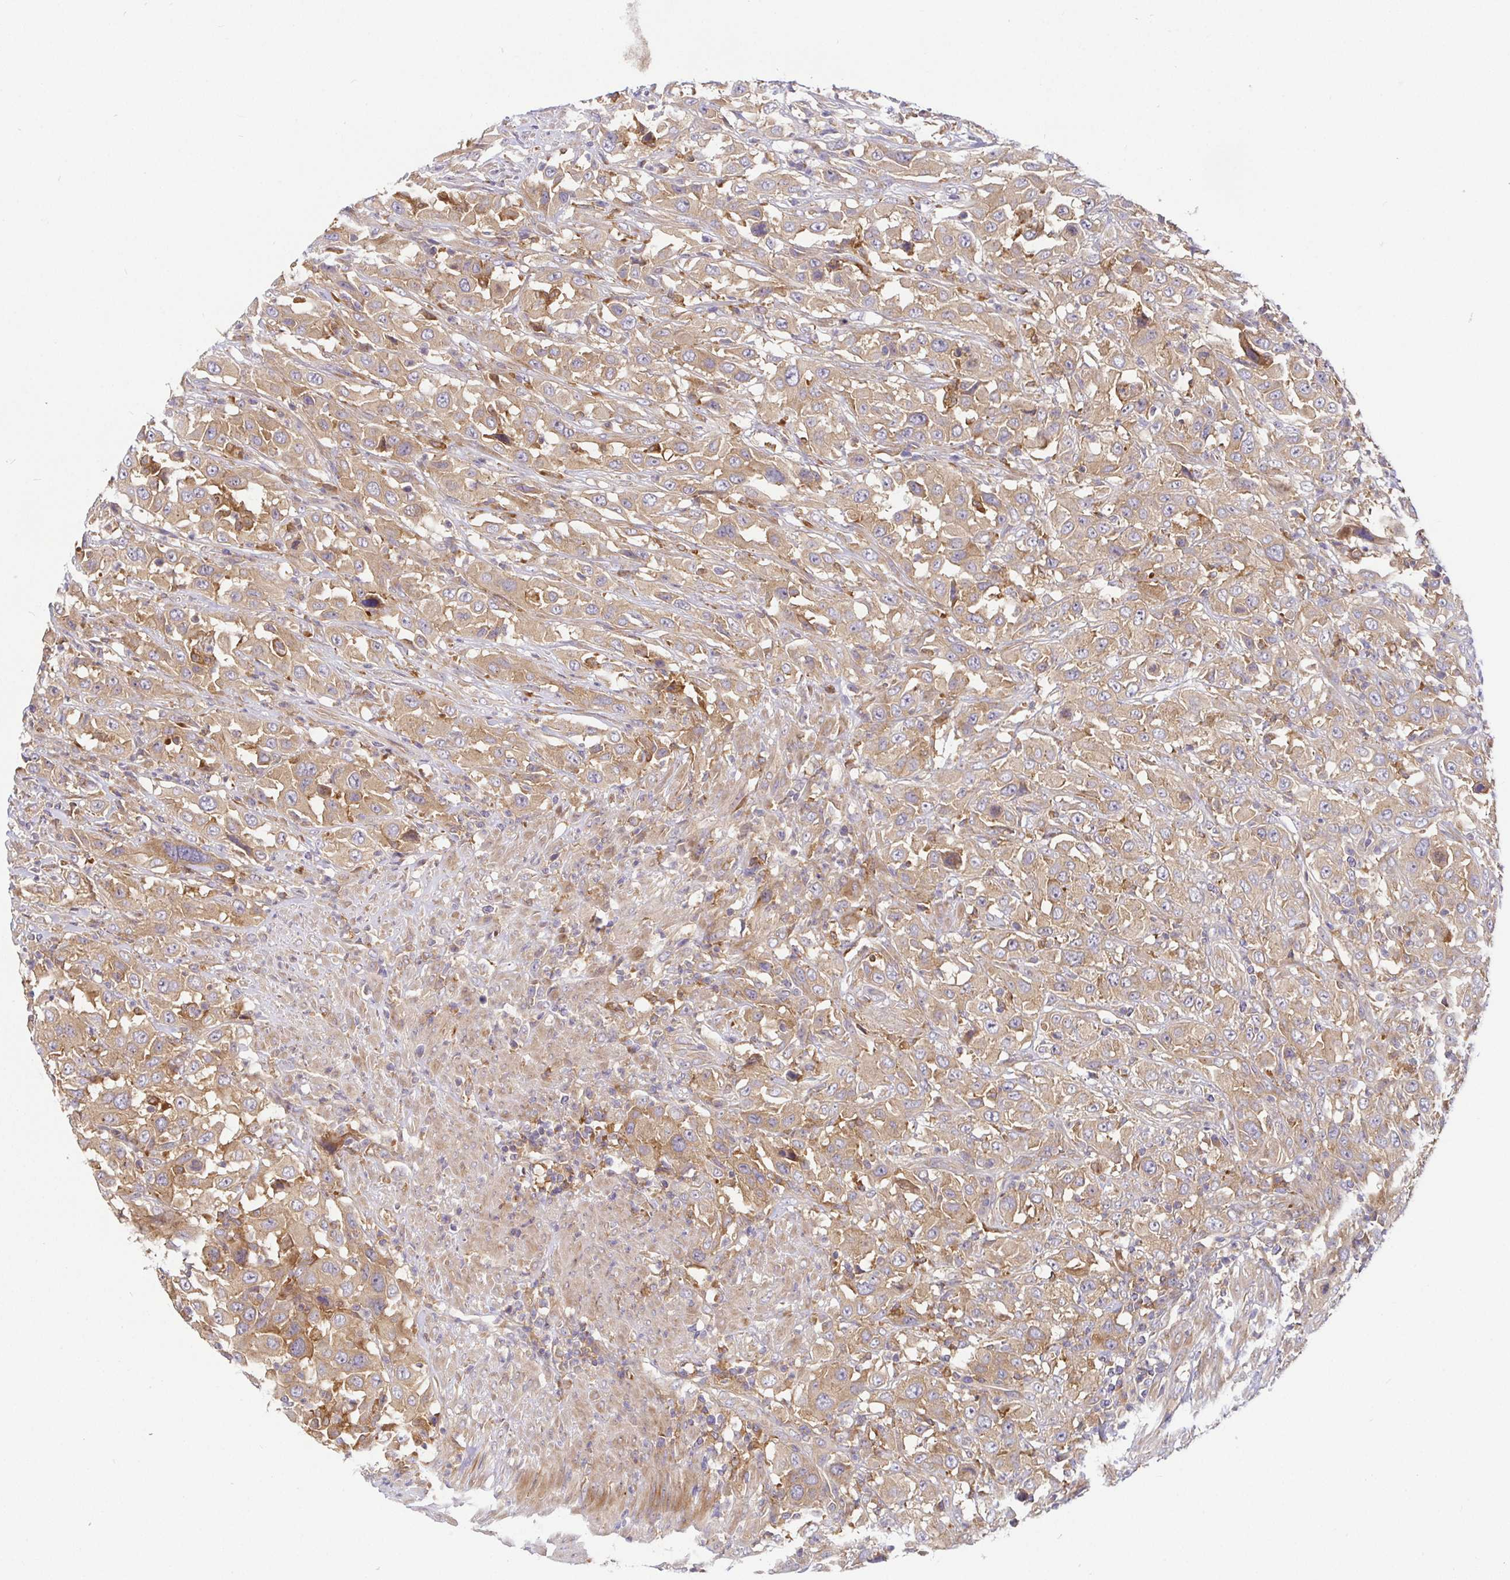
{"staining": {"intensity": "moderate", "quantity": ">75%", "location": "cytoplasmic/membranous"}, "tissue": "urothelial cancer", "cell_type": "Tumor cells", "image_type": "cancer", "snomed": [{"axis": "morphology", "description": "Urothelial carcinoma, High grade"}, {"axis": "topography", "description": "Urinary bladder"}], "caption": "This photomicrograph displays immunohistochemistry (IHC) staining of urothelial carcinoma (high-grade), with medium moderate cytoplasmic/membranous positivity in approximately >75% of tumor cells.", "gene": "SNX8", "patient": {"sex": "male", "age": 61}}